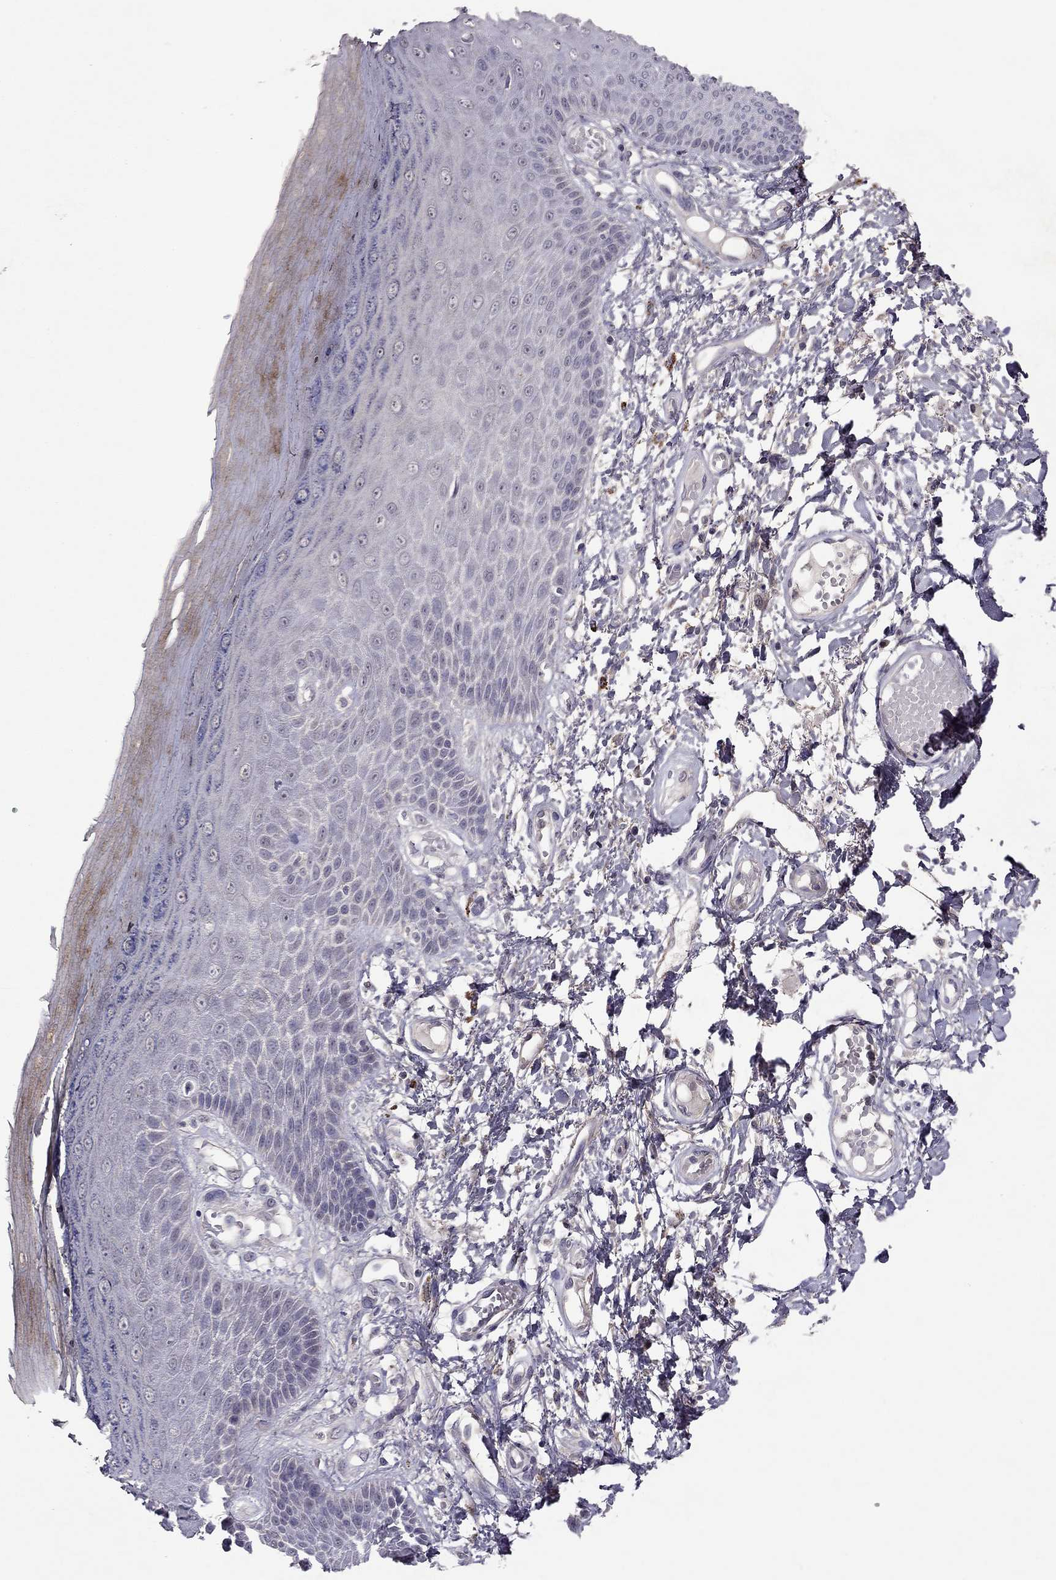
{"staining": {"intensity": "negative", "quantity": "none", "location": "none"}, "tissue": "skin", "cell_type": "Epidermal cells", "image_type": "normal", "snomed": [{"axis": "morphology", "description": "Normal tissue, NOS"}, {"axis": "topography", "description": "Anal"}, {"axis": "topography", "description": "Peripheral nerve tissue"}], "caption": "There is no significant positivity in epidermal cells of skin. (Immunohistochemistry (ihc), brightfield microscopy, high magnification).", "gene": "ESR2", "patient": {"sex": "male", "age": 78}}